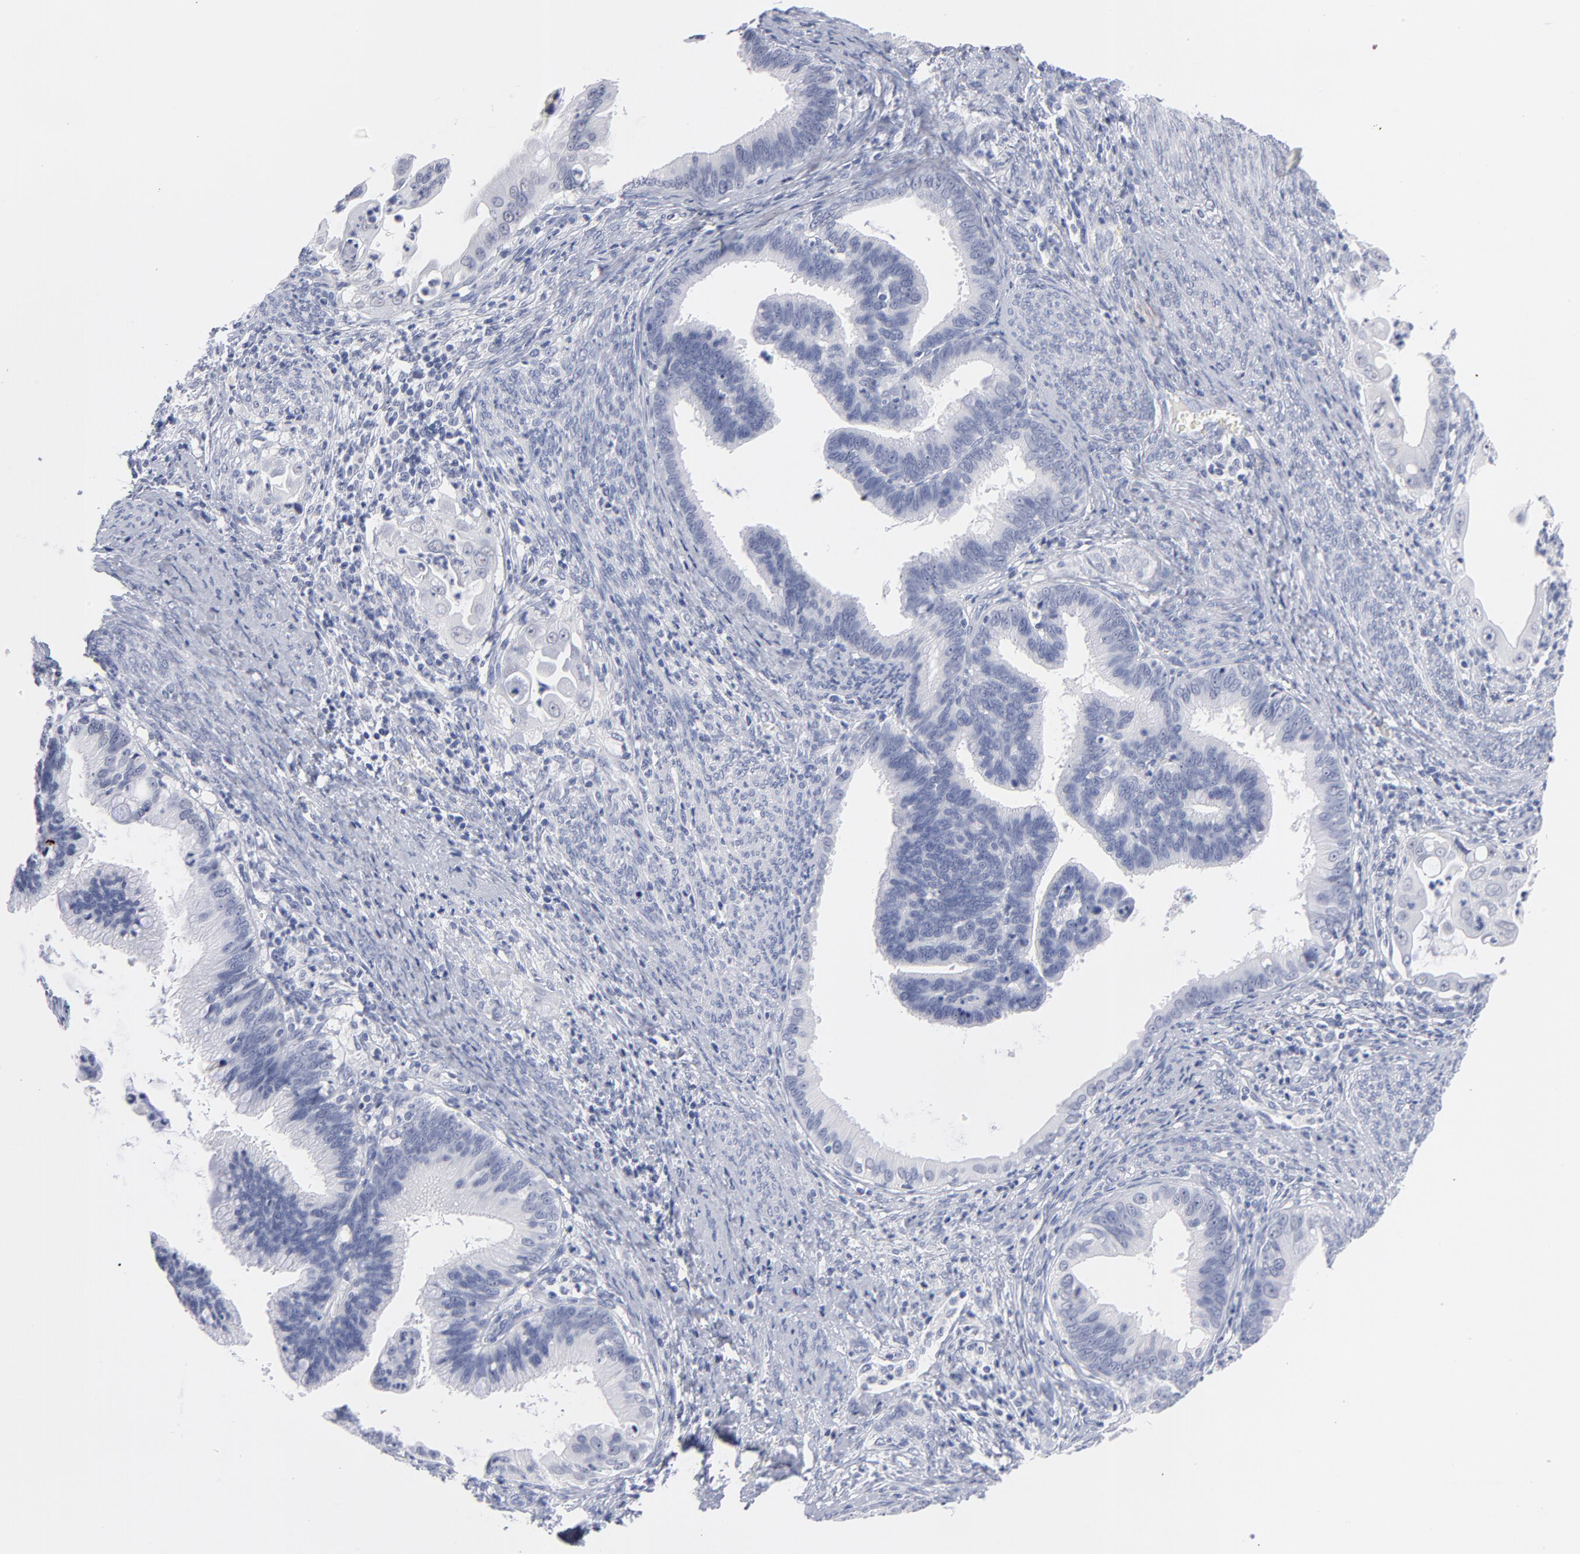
{"staining": {"intensity": "negative", "quantity": "none", "location": "none"}, "tissue": "cervical cancer", "cell_type": "Tumor cells", "image_type": "cancer", "snomed": [{"axis": "morphology", "description": "Adenocarcinoma, NOS"}, {"axis": "topography", "description": "Cervix"}], "caption": "Cervical cancer was stained to show a protein in brown. There is no significant staining in tumor cells.", "gene": "KHNYN", "patient": {"sex": "female", "age": 47}}